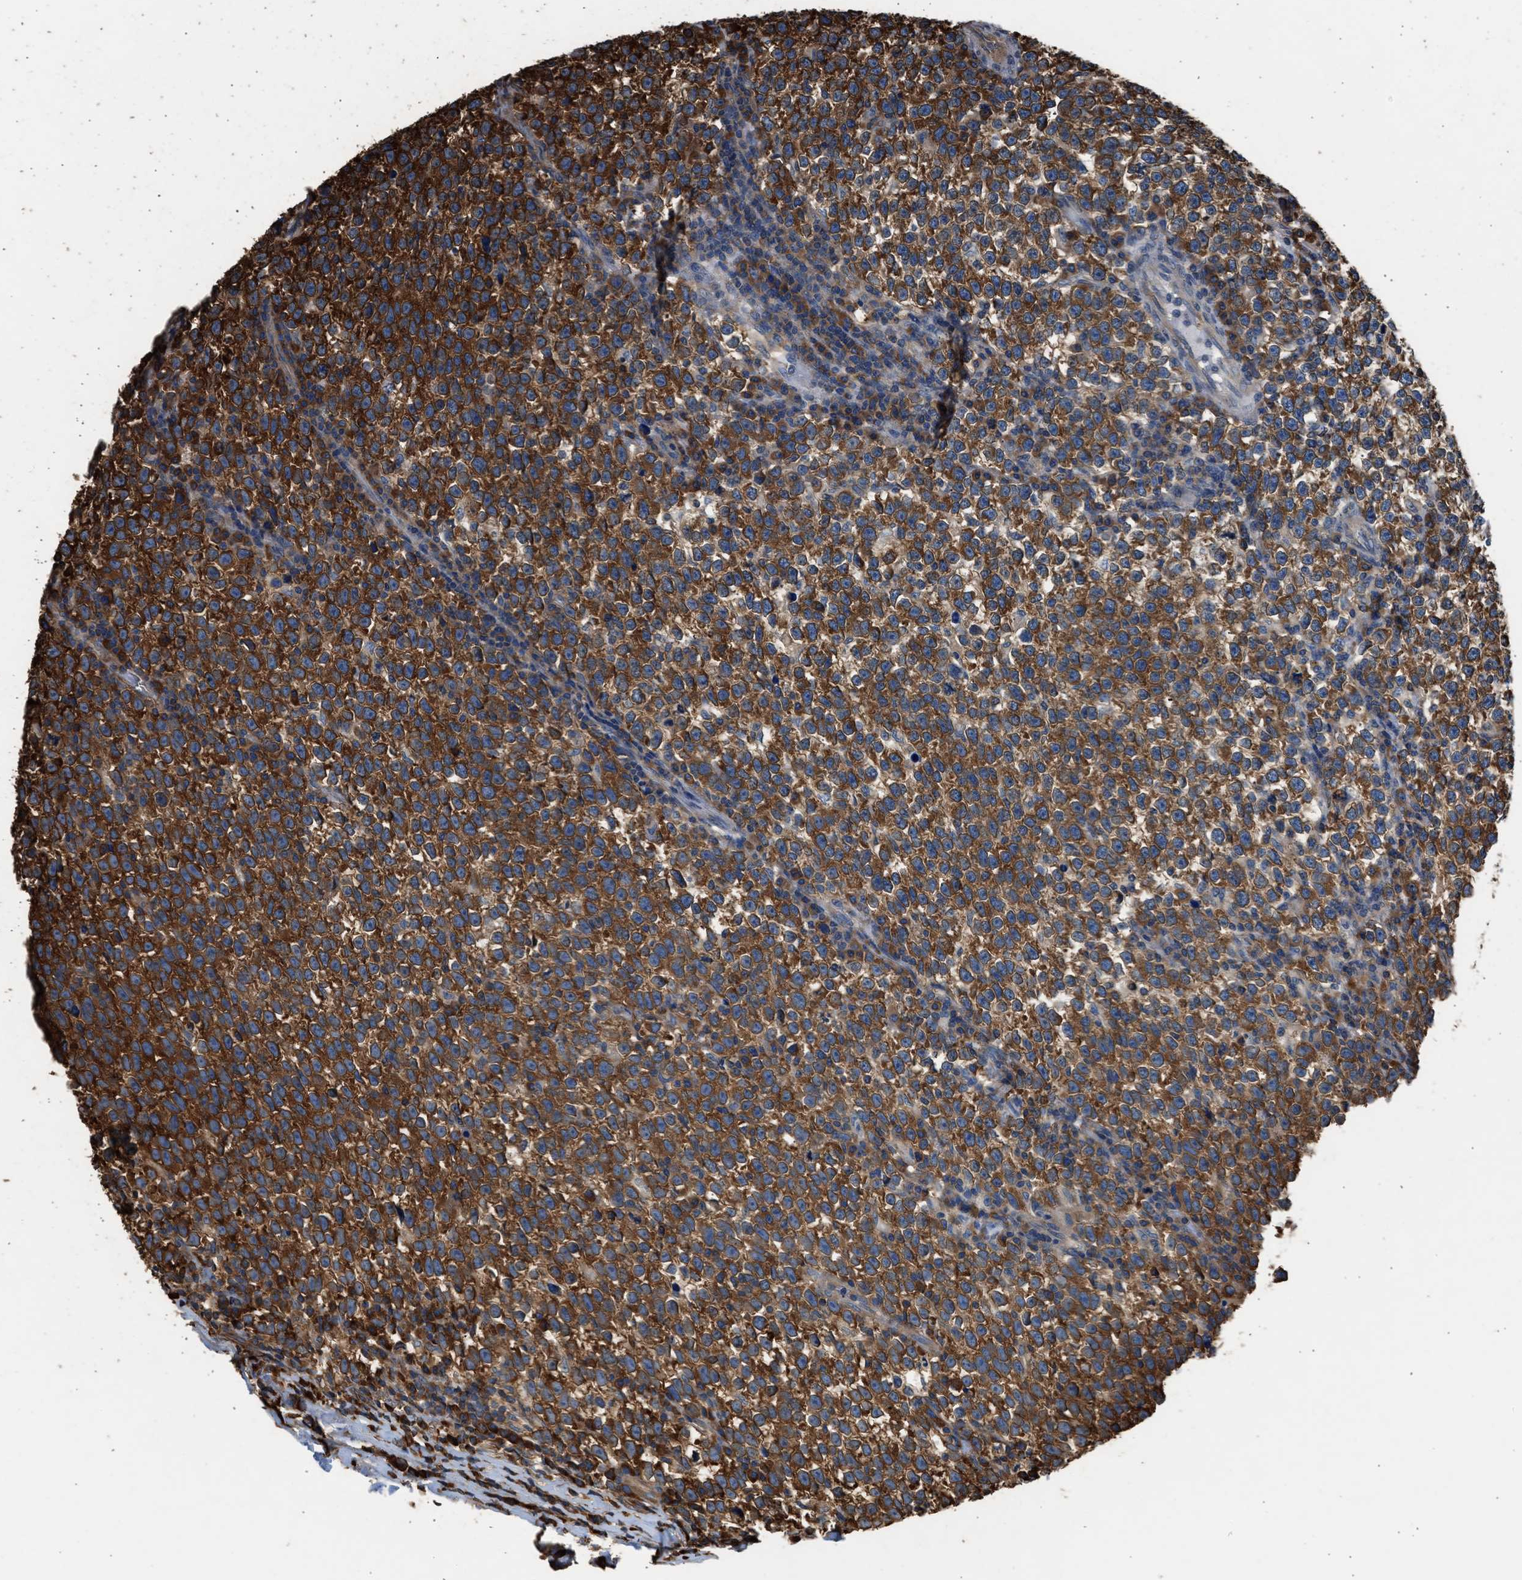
{"staining": {"intensity": "strong", "quantity": ">75%", "location": "cytoplasmic/membranous"}, "tissue": "testis cancer", "cell_type": "Tumor cells", "image_type": "cancer", "snomed": [{"axis": "morphology", "description": "Normal tissue, NOS"}, {"axis": "morphology", "description": "Seminoma, NOS"}, {"axis": "topography", "description": "Testis"}], "caption": "About >75% of tumor cells in testis cancer (seminoma) demonstrate strong cytoplasmic/membranous protein positivity as visualized by brown immunohistochemical staining.", "gene": "SLC36A4", "patient": {"sex": "male", "age": 43}}